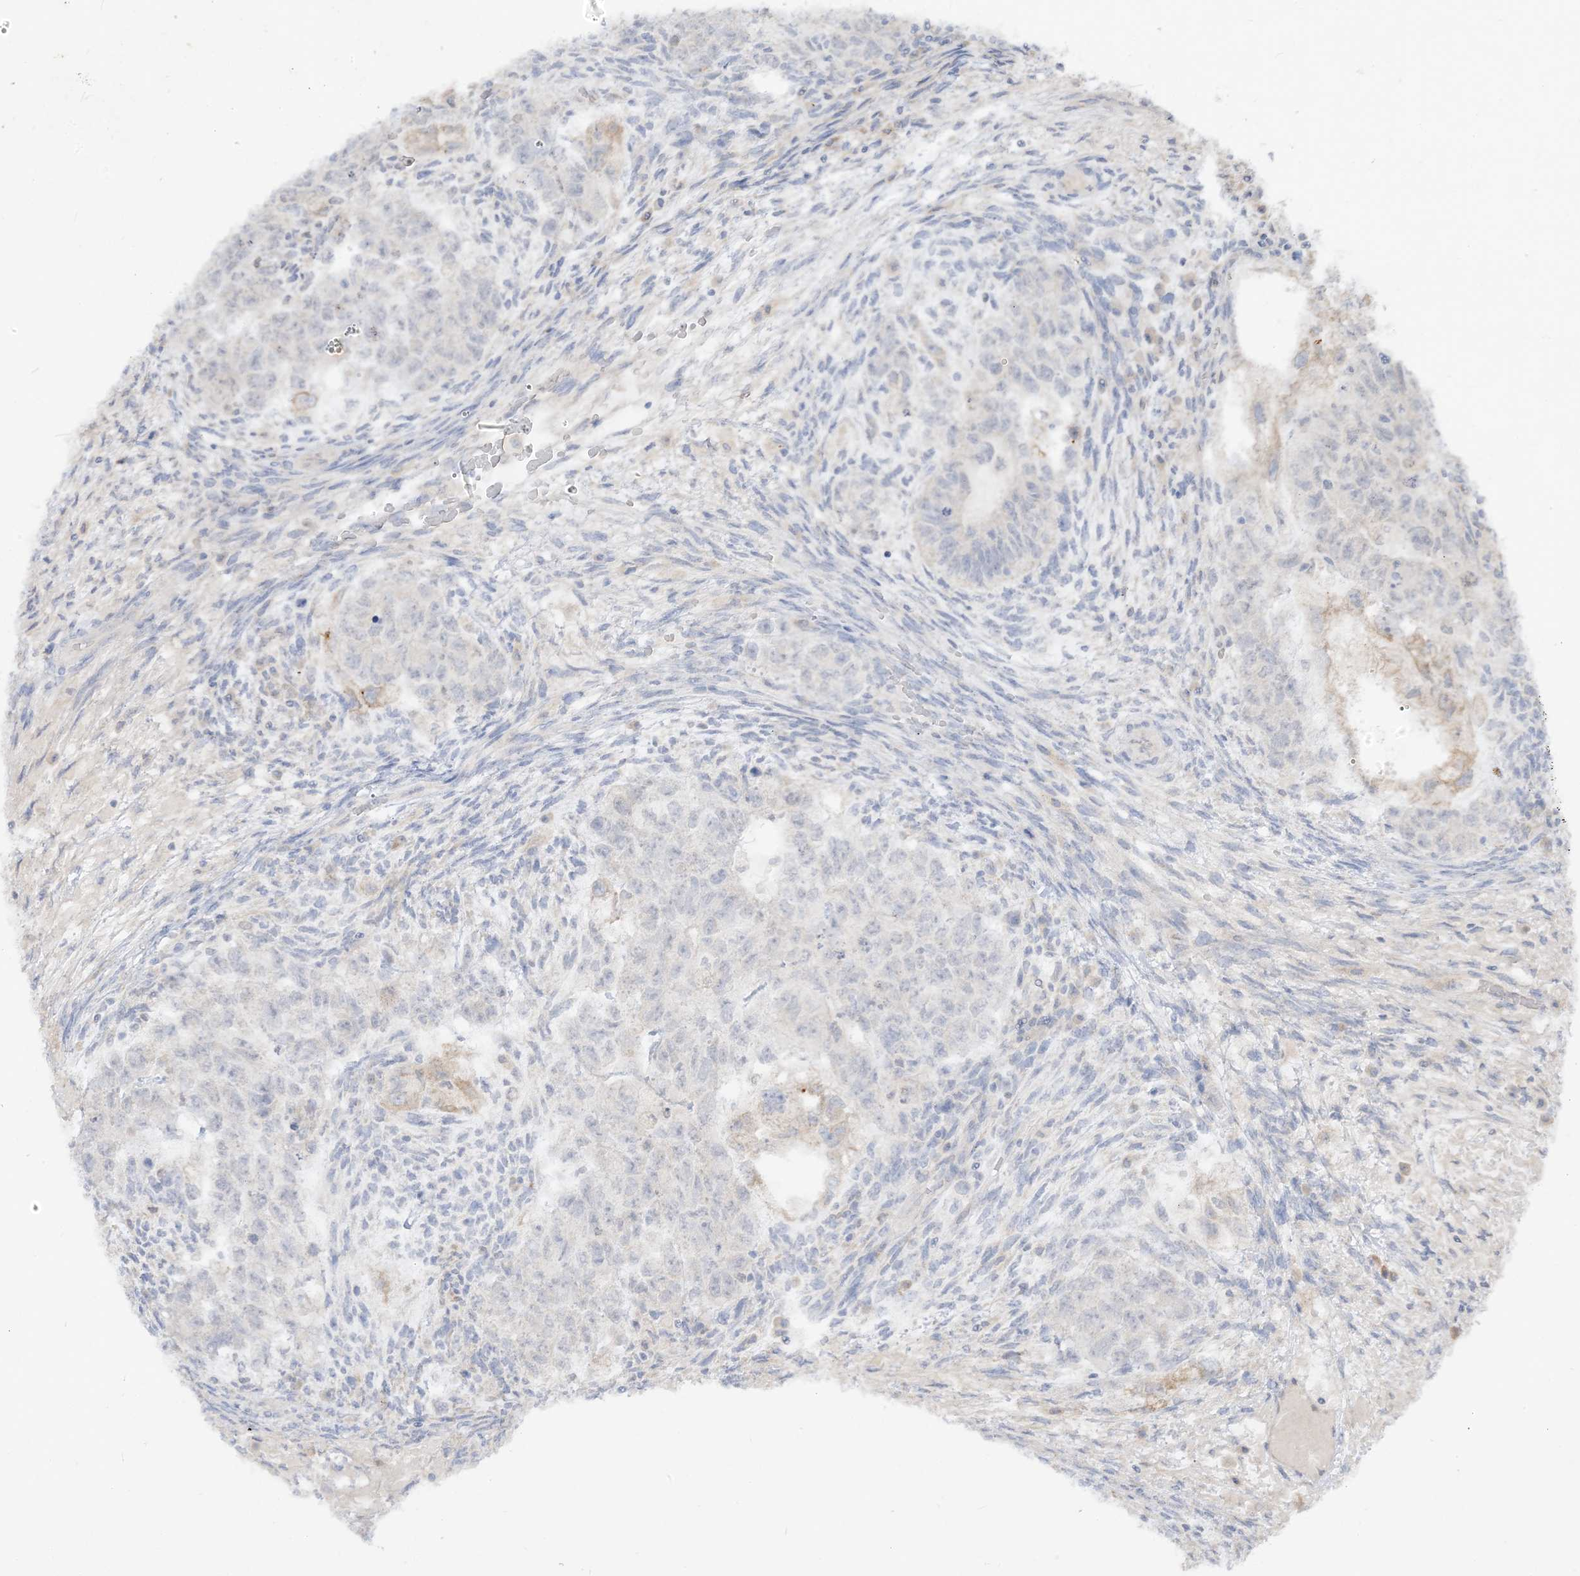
{"staining": {"intensity": "weak", "quantity": "<25%", "location": "cytoplasmic/membranous"}, "tissue": "testis cancer", "cell_type": "Tumor cells", "image_type": "cancer", "snomed": [{"axis": "morphology", "description": "Normal tissue, NOS"}, {"axis": "morphology", "description": "Carcinoma, Embryonal, NOS"}, {"axis": "topography", "description": "Testis"}], "caption": "IHC photomicrograph of testis embryonal carcinoma stained for a protein (brown), which displays no expression in tumor cells.", "gene": "LOXL3", "patient": {"sex": "male", "age": 36}}